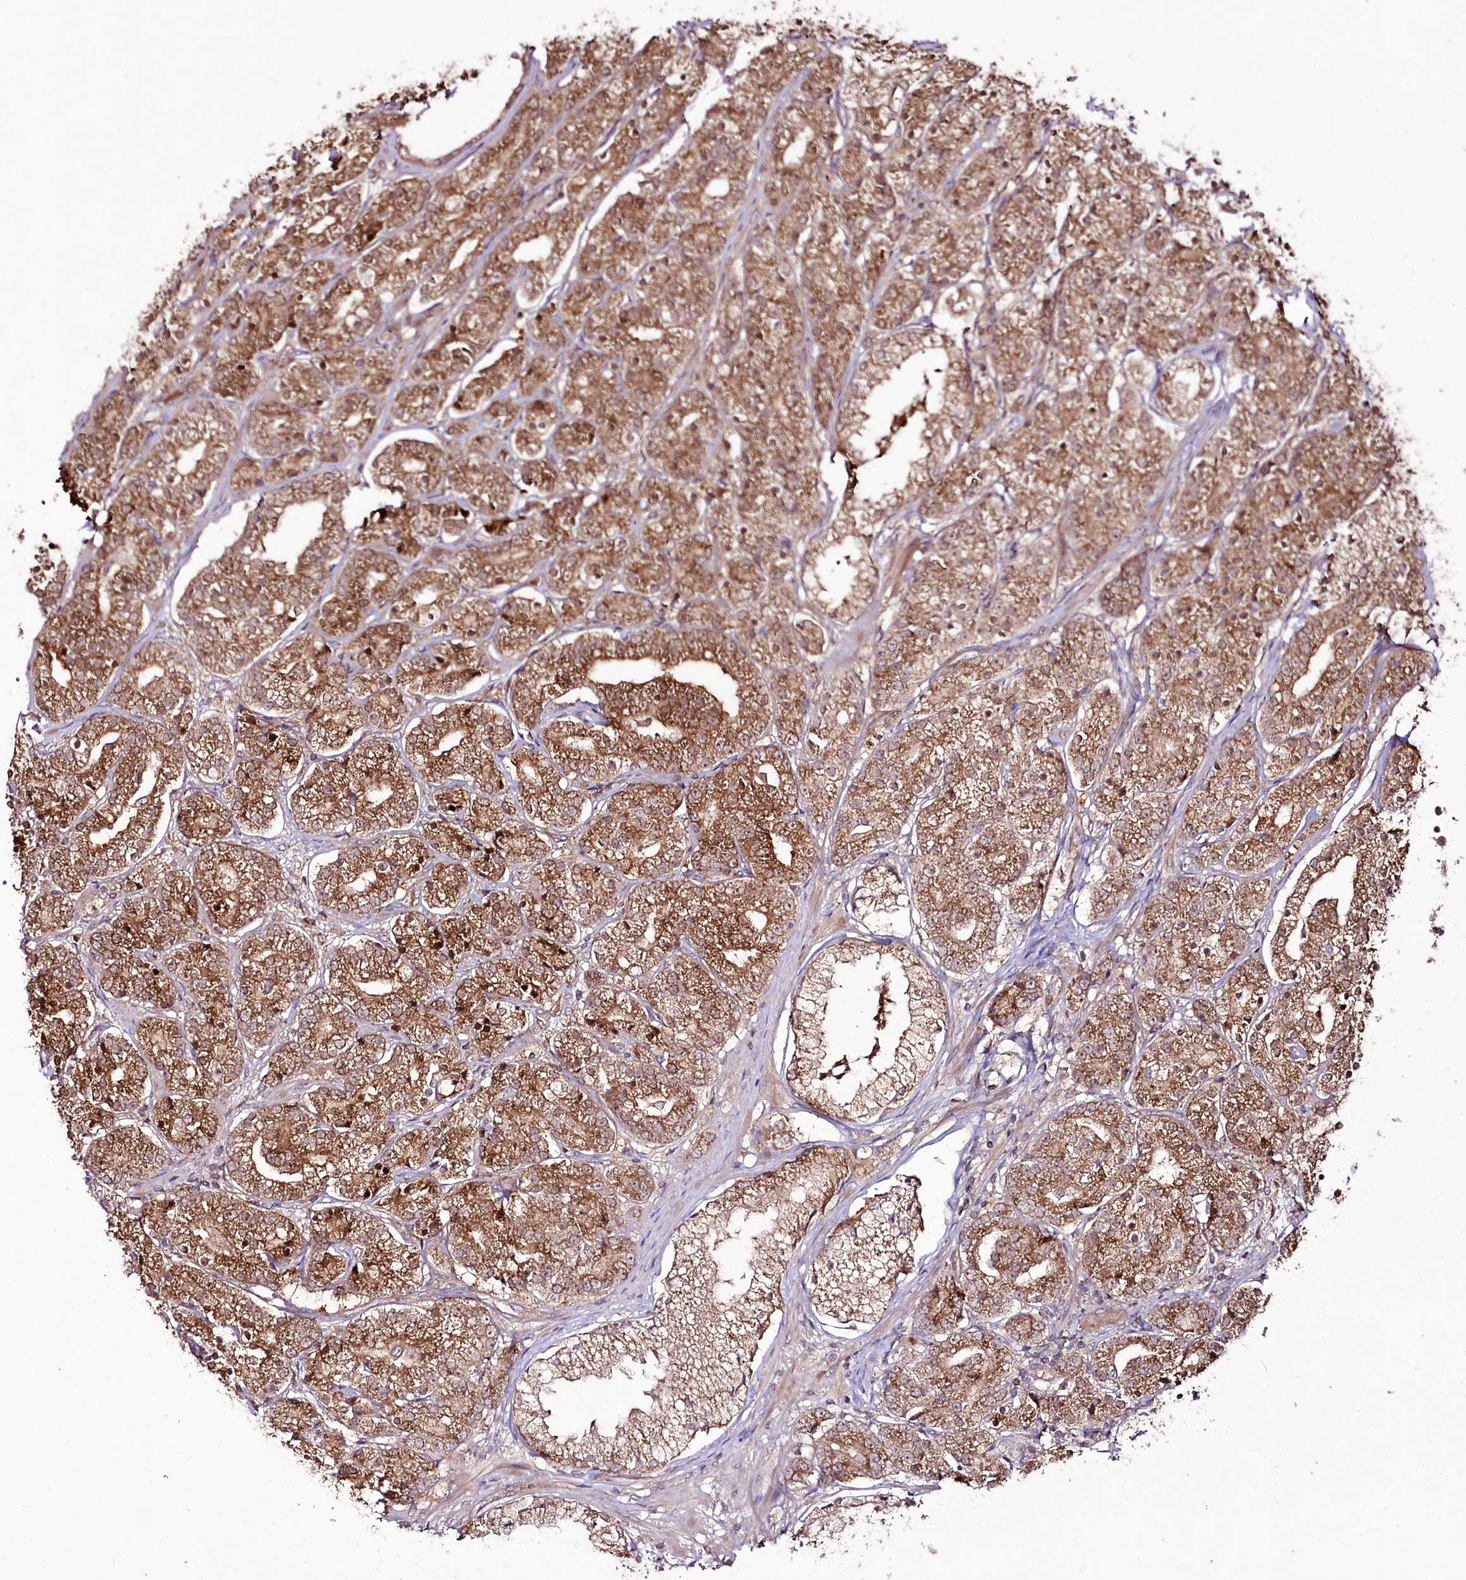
{"staining": {"intensity": "moderate", "quantity": ">75%", "location": "cytoplasmic/membranous"}, "tissue": "prostate cancer", "cell_type": "Tumor cells", "image_type": "cancer", "snomed": [{"axis": "morphology", "description": "Adenocarcinoma, High grade"}, {"axis": "topography", "description": "Prostate"}], "caption": "Prostate adenocarcinoma (high-grade) stained with immunohistochemistry (IHC) displays moderate cytoplasmic/membranous staining in approximately >75% of tumor cells.", "gene": "REXO2", "patient": {"sex": "male", "age": 69}}